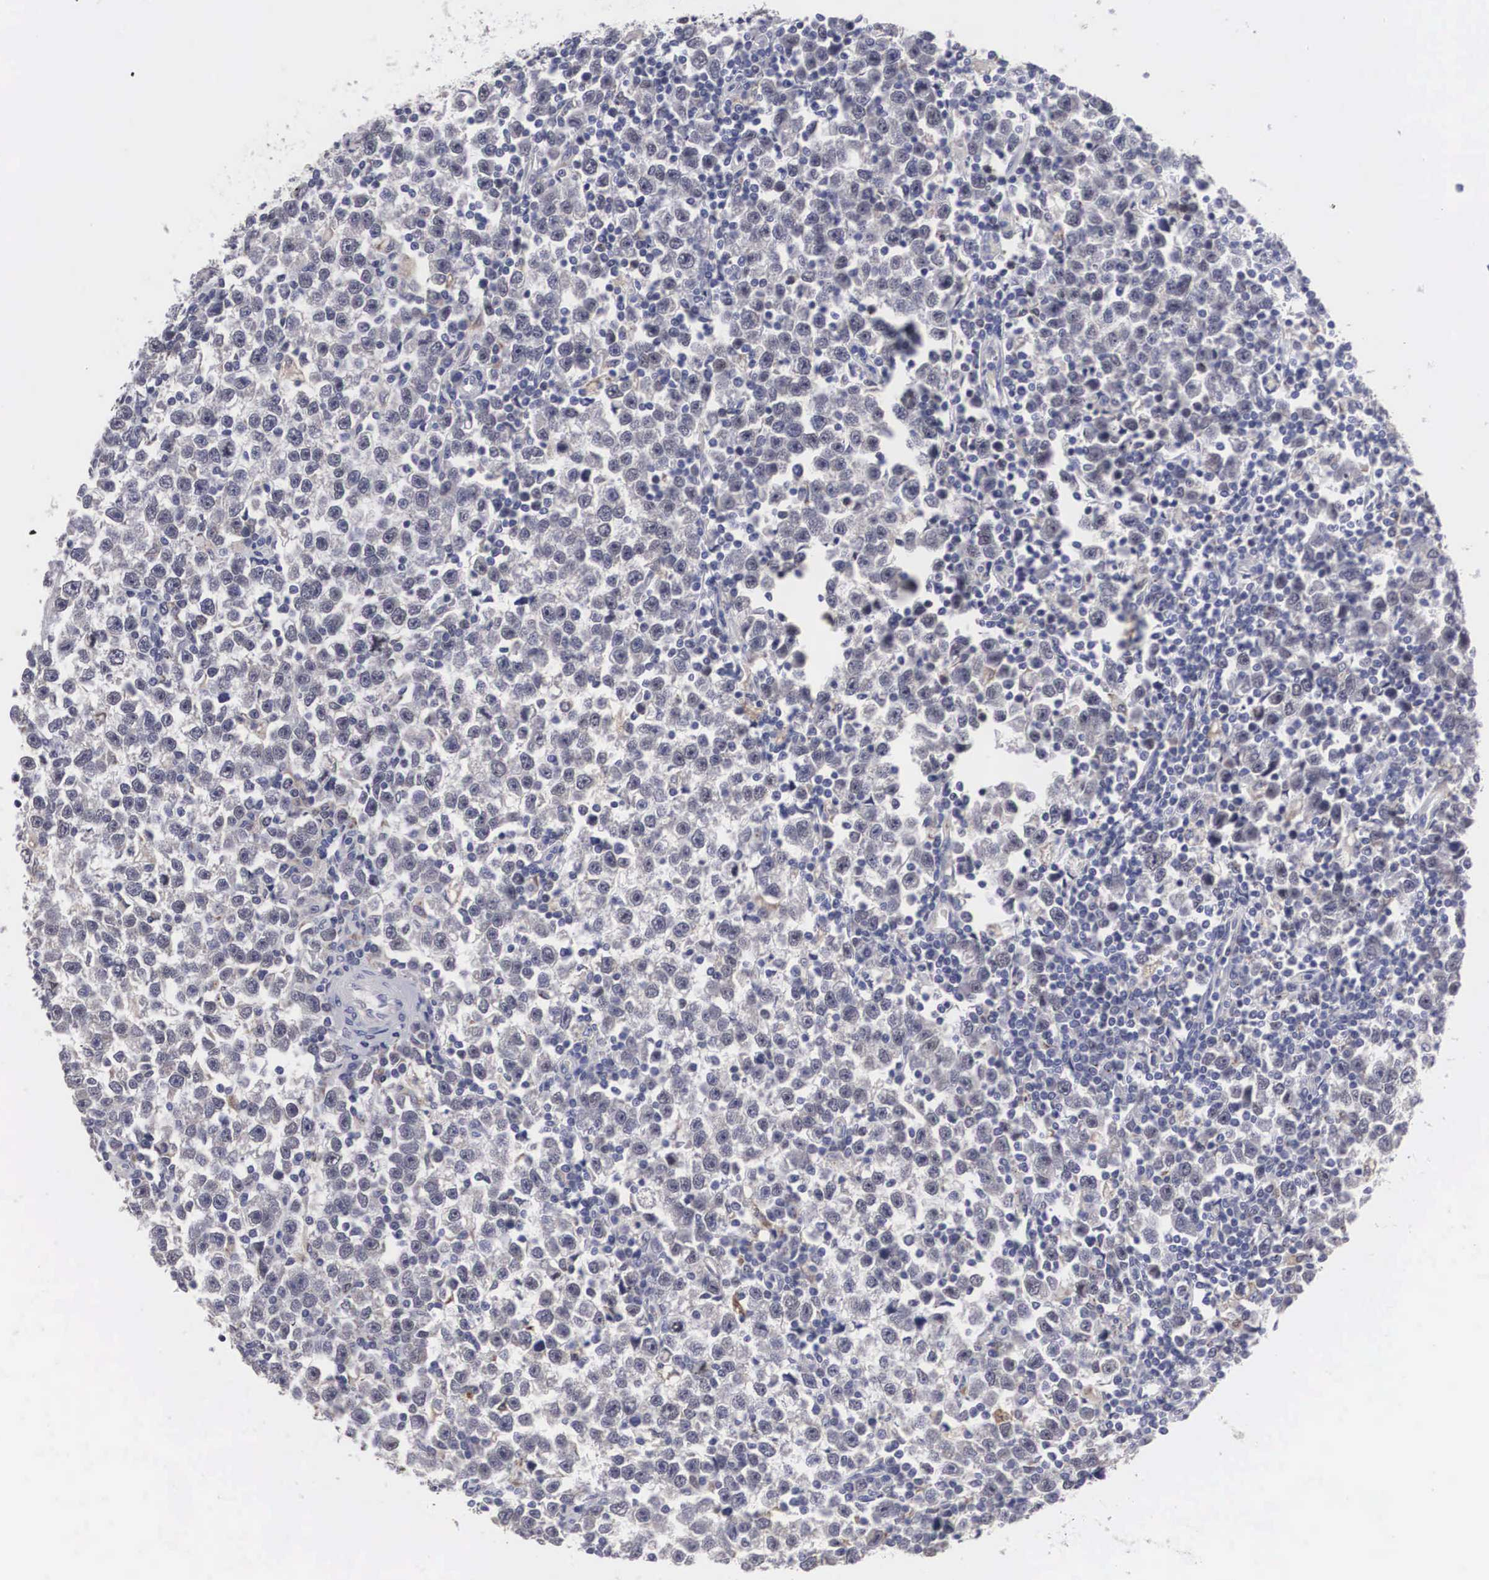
{"staining": {"intensity": "negative", "quantity": "none", "location": "none"}, "tissue": "testis cancer", "cell_type": "Tumor cells", "image_type": "cancer", "snomed": [{"axis": "morphology", "description": "Seminoma, NOS"}, {"axis": "topography", "description": "Testis"}], "caption": "High power microscopy image of an IHC image of testis seminoma, revealing no significant staining in tumor cells.", "gene": "HMOX1", "patient": {"sex": "male", "age": 43}}